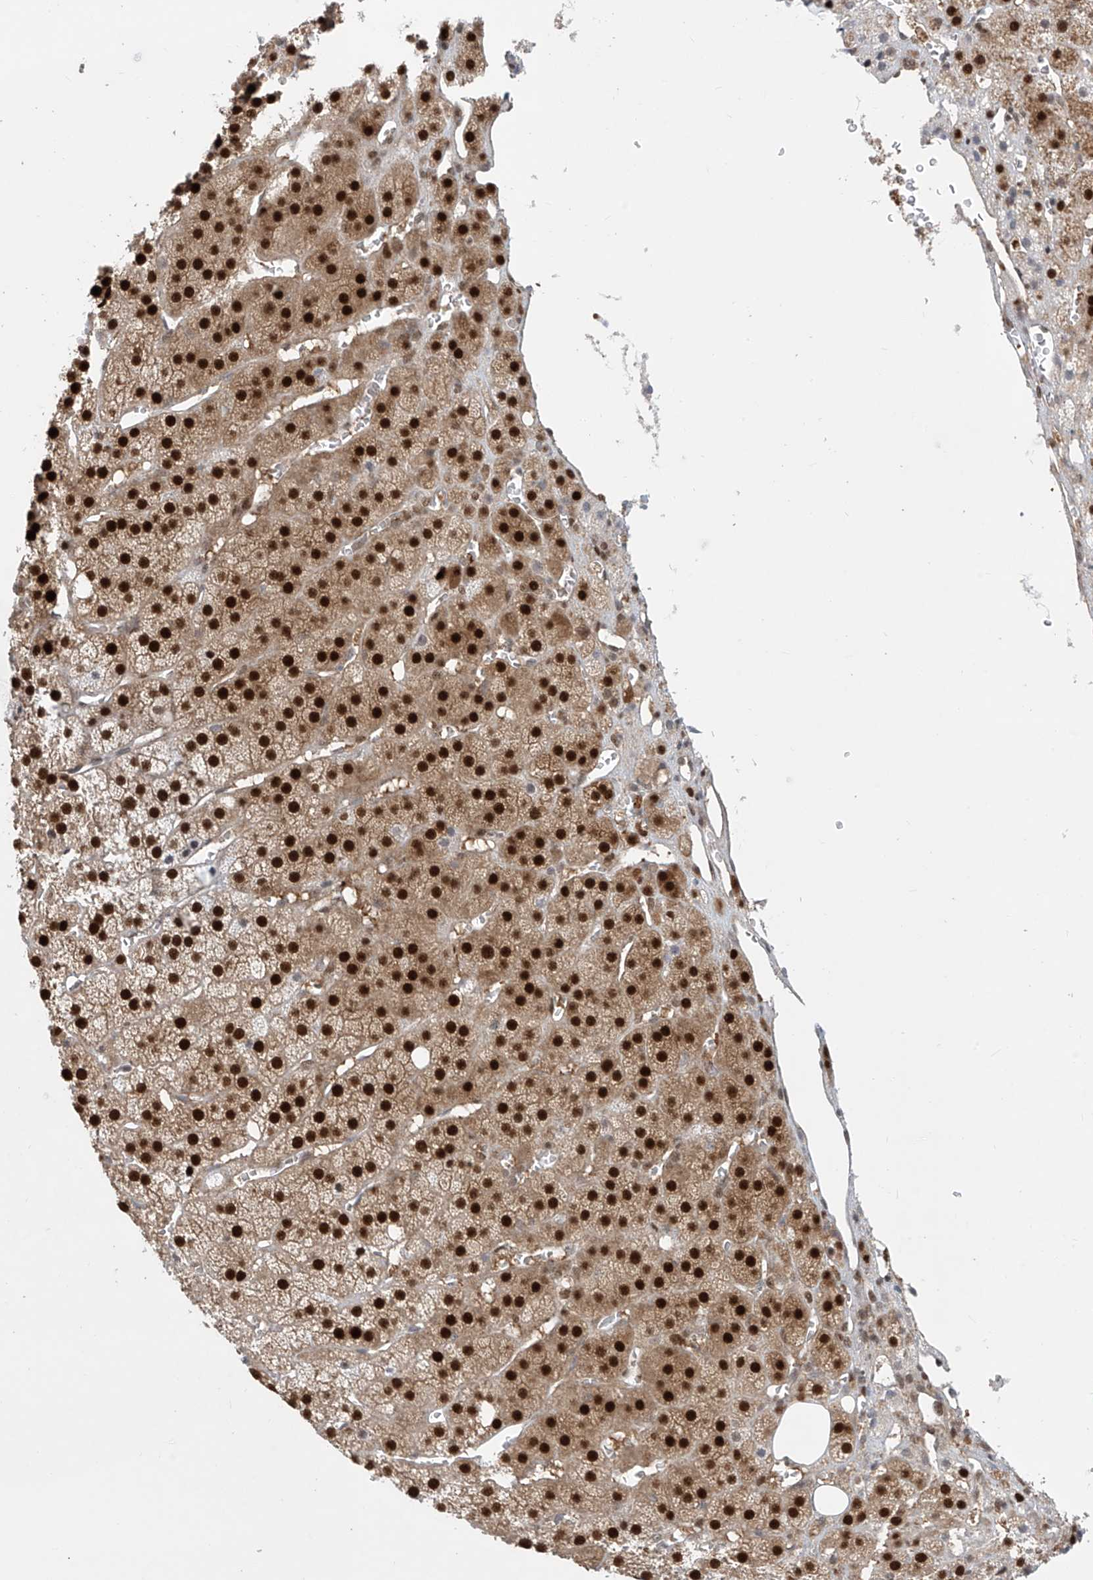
{"staining": {"intensity": "strong", "quantity": ">75%", "location": "cytoplasmic/membranous,nuclear"}, "tissue": "adrenal gland", "cell_type": "Glandular cells", "image_type": "normal", "snomed": [{"axis": "morphology", "description": "Normal tissue, NOS"}, {"axis": "topography", "description": "Adrenal gland"}], "caption": "Normal adrenal gland displays strong cytoplasmic/membranous,nuclear positivity in approximately >75% of glandular cells, visualized by immunohistochemistry. (DAB (3,3'-diaminobenzidine) IHC with brightfield microscopy, high magnification).", "gene": "LAGE3", "patient": {"sex": "female", "age": 57}}